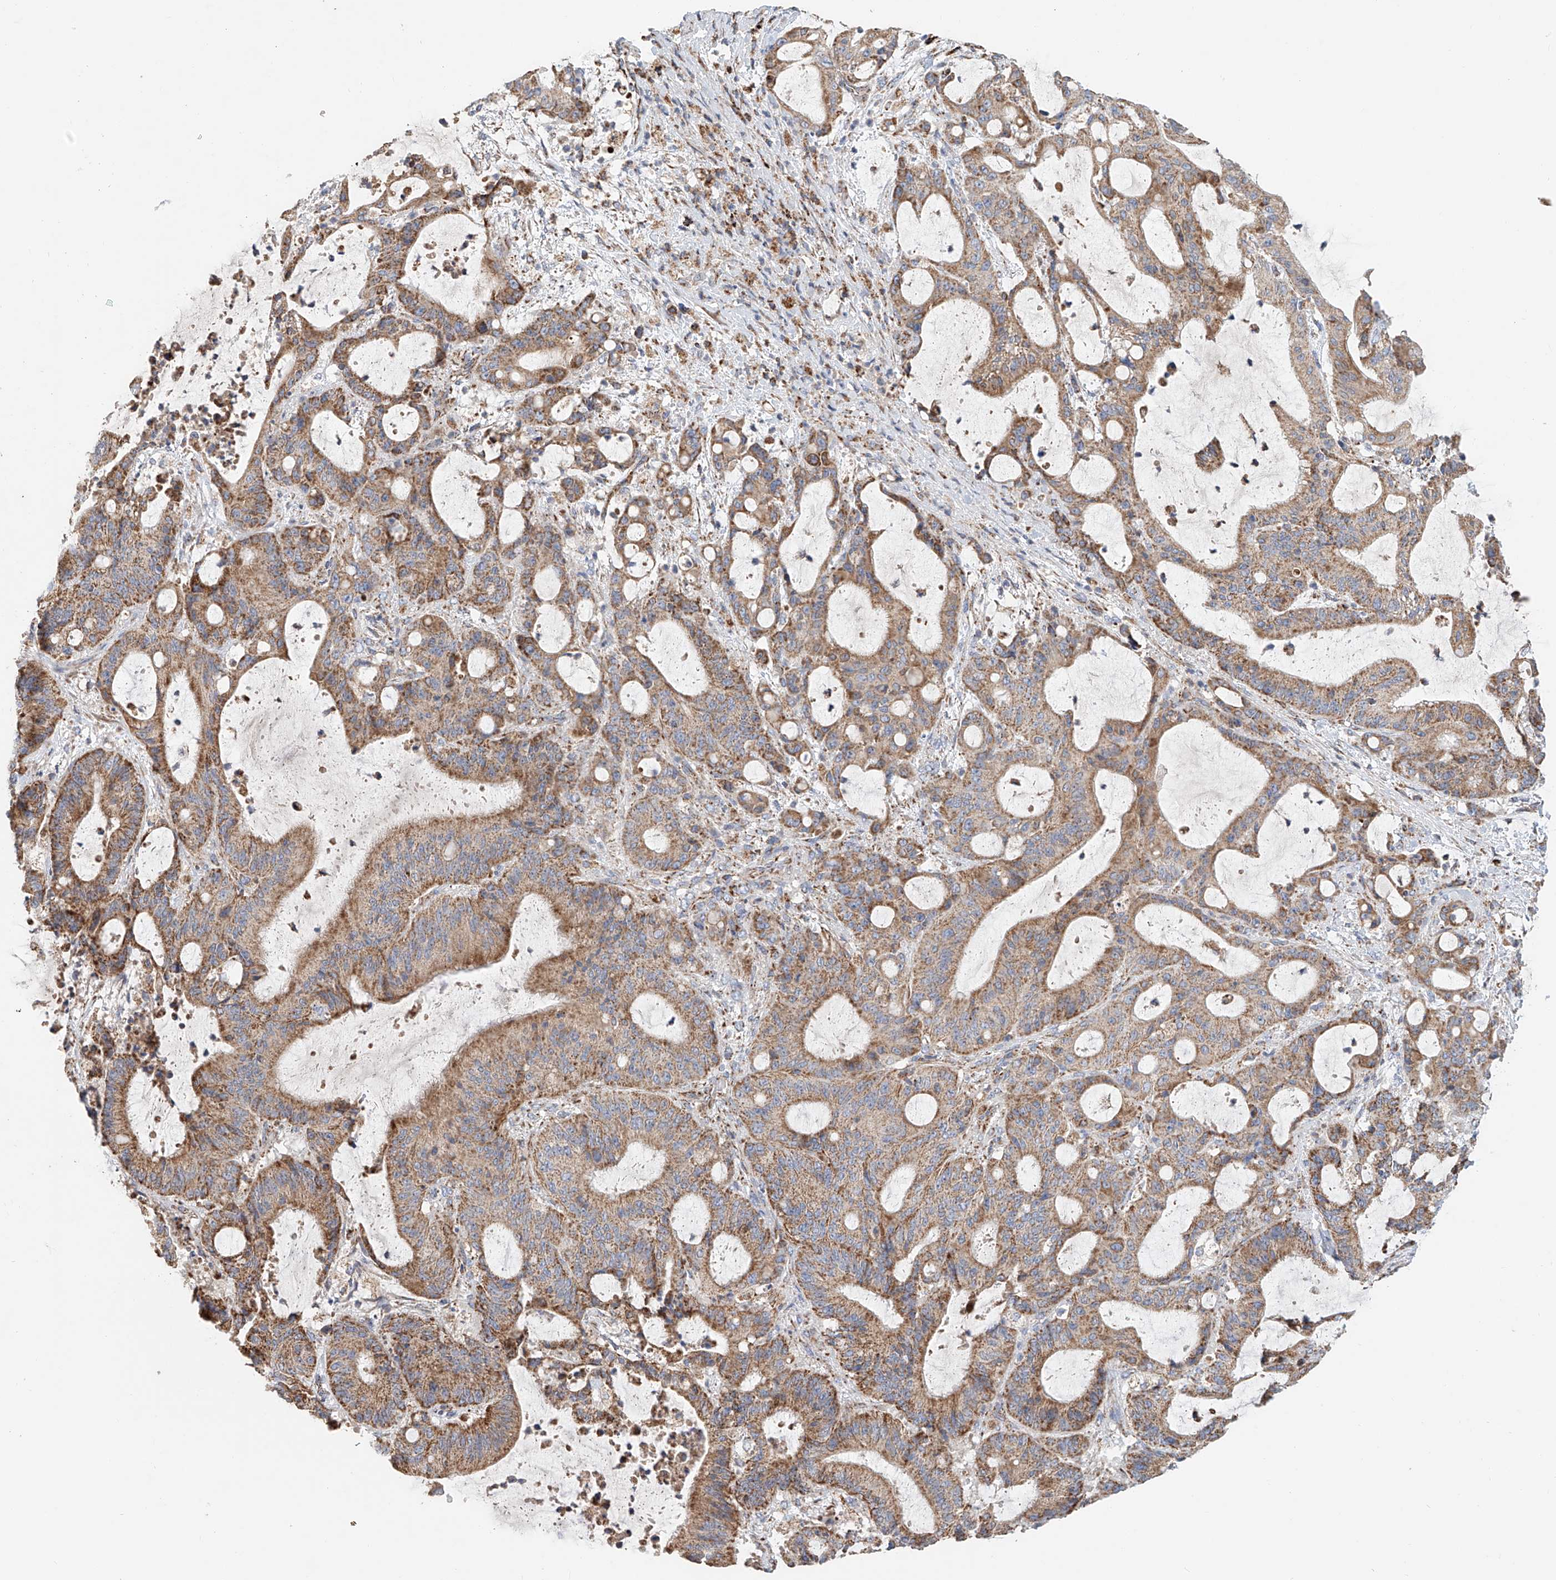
{"staining": {"intensity": "moderate", "quantity": ">75%", "location": "cytoplasmic/membranous"}, "tissue": "liver cancer", "cell_type": "Tumor cells", "image_type": "cancer", "snomed": [{"axis": "morphology", "description": "Normal tissue, NOS"}, {"axis": "morphology", "description": "Cholangiocarcinoma"}, {"axis": "topography", "description": "Liver"}, {"axis": "topography", "description": "Peripheral nerve tissue"}], "caption": "Liver cancer stained with a brown dye shows moderate cytoplasmic/membranous positive positivity in approximately >75% of tumor cells.", "gene": "MCL1", "patient": {"sex": "female", "age": 73}}